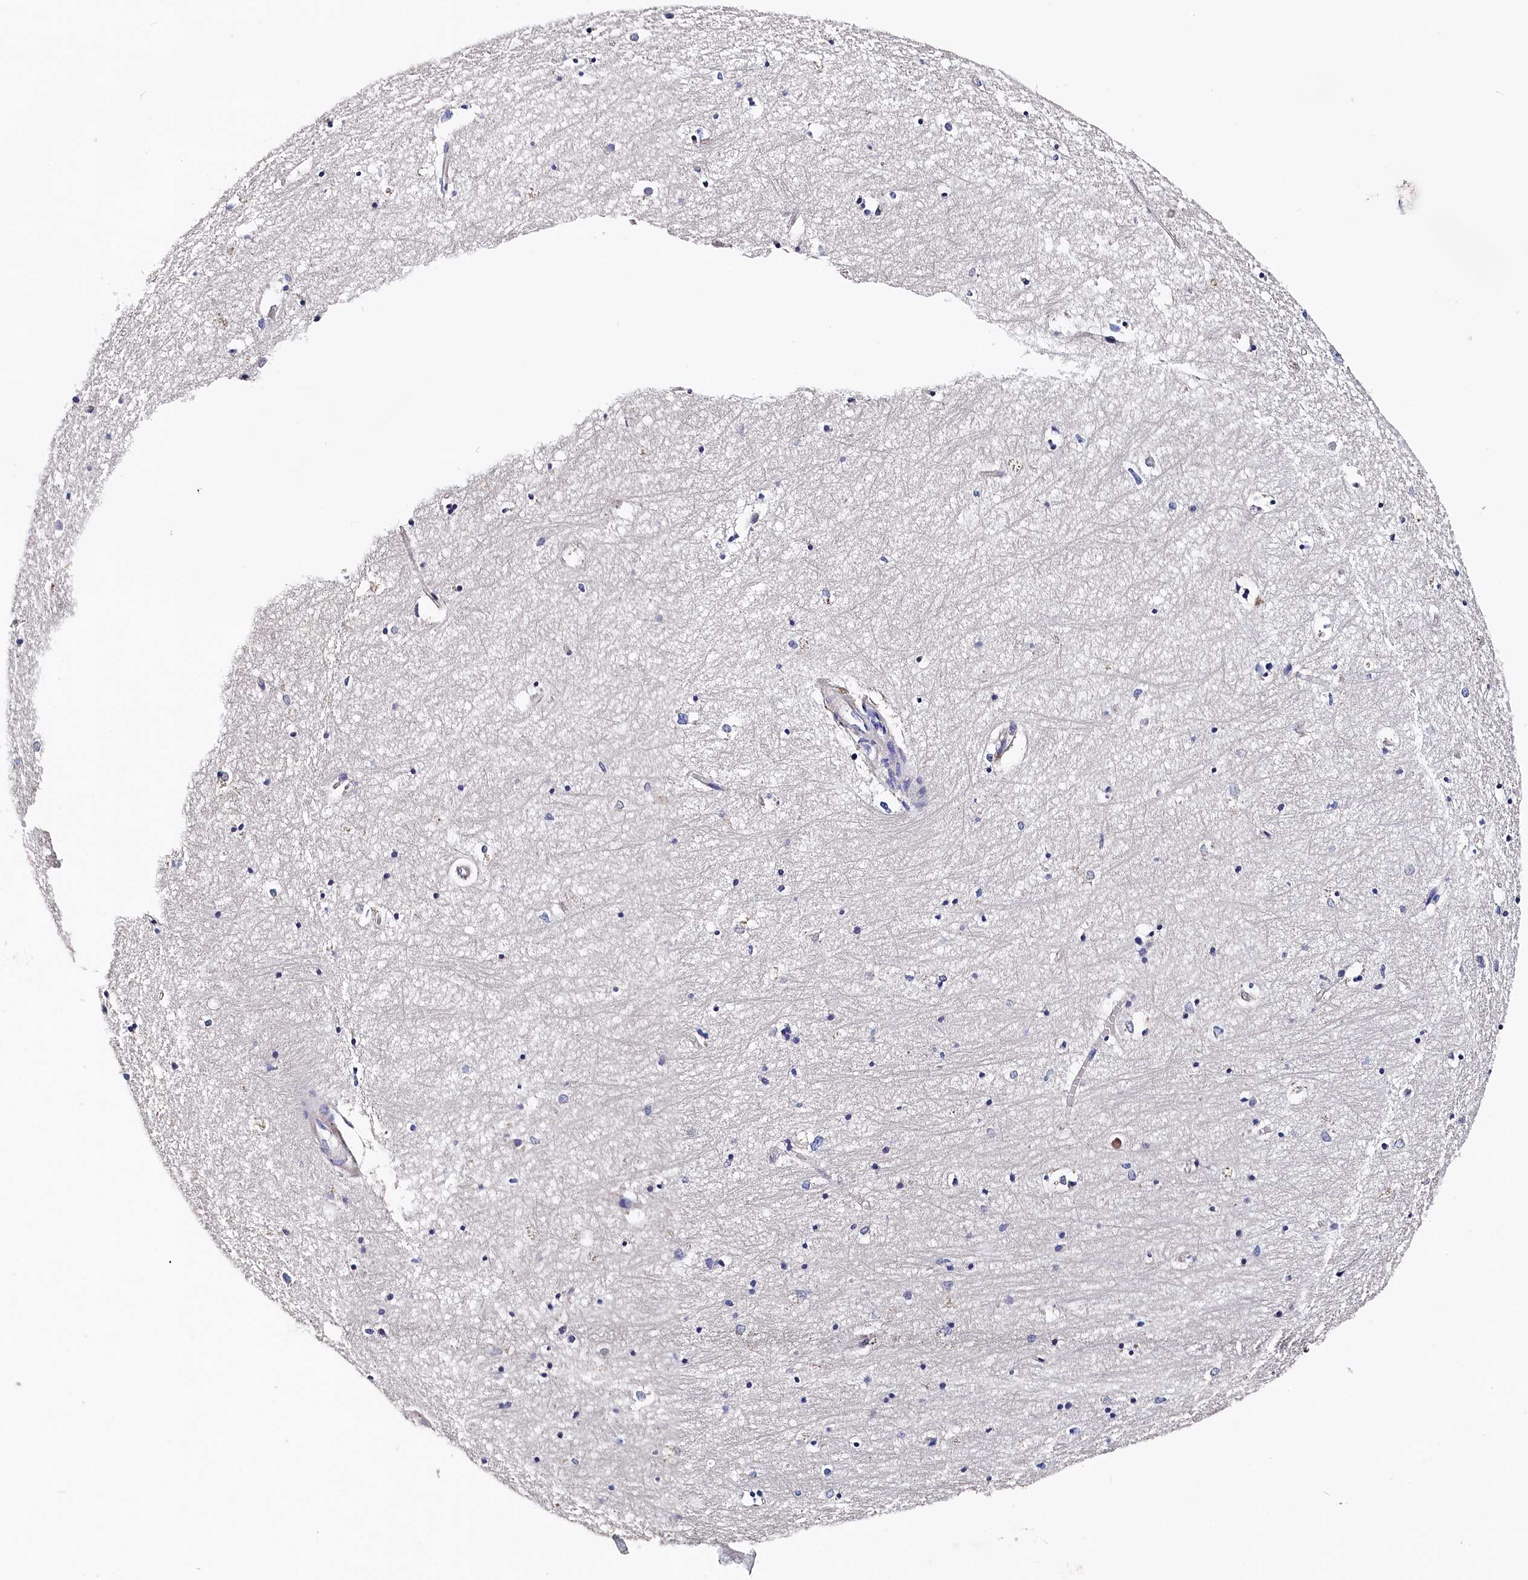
{"staining": {"intensity": "negative", "quantity": "none", "location": "none"}, "tissue": "hippocampus", "cell_type": "Glial cells", "image_type": "normal", "snomed": [{"axis": "morphology", "description": "Normal tissue, NOS"}, {"axis": "topography", "description": "Hippocampus"}], "caption": "The micrograph displays no significant expression in glial cells of hippocampus.", "gene": "BHMT", "patient": {"sex": "female", "age": 64}}